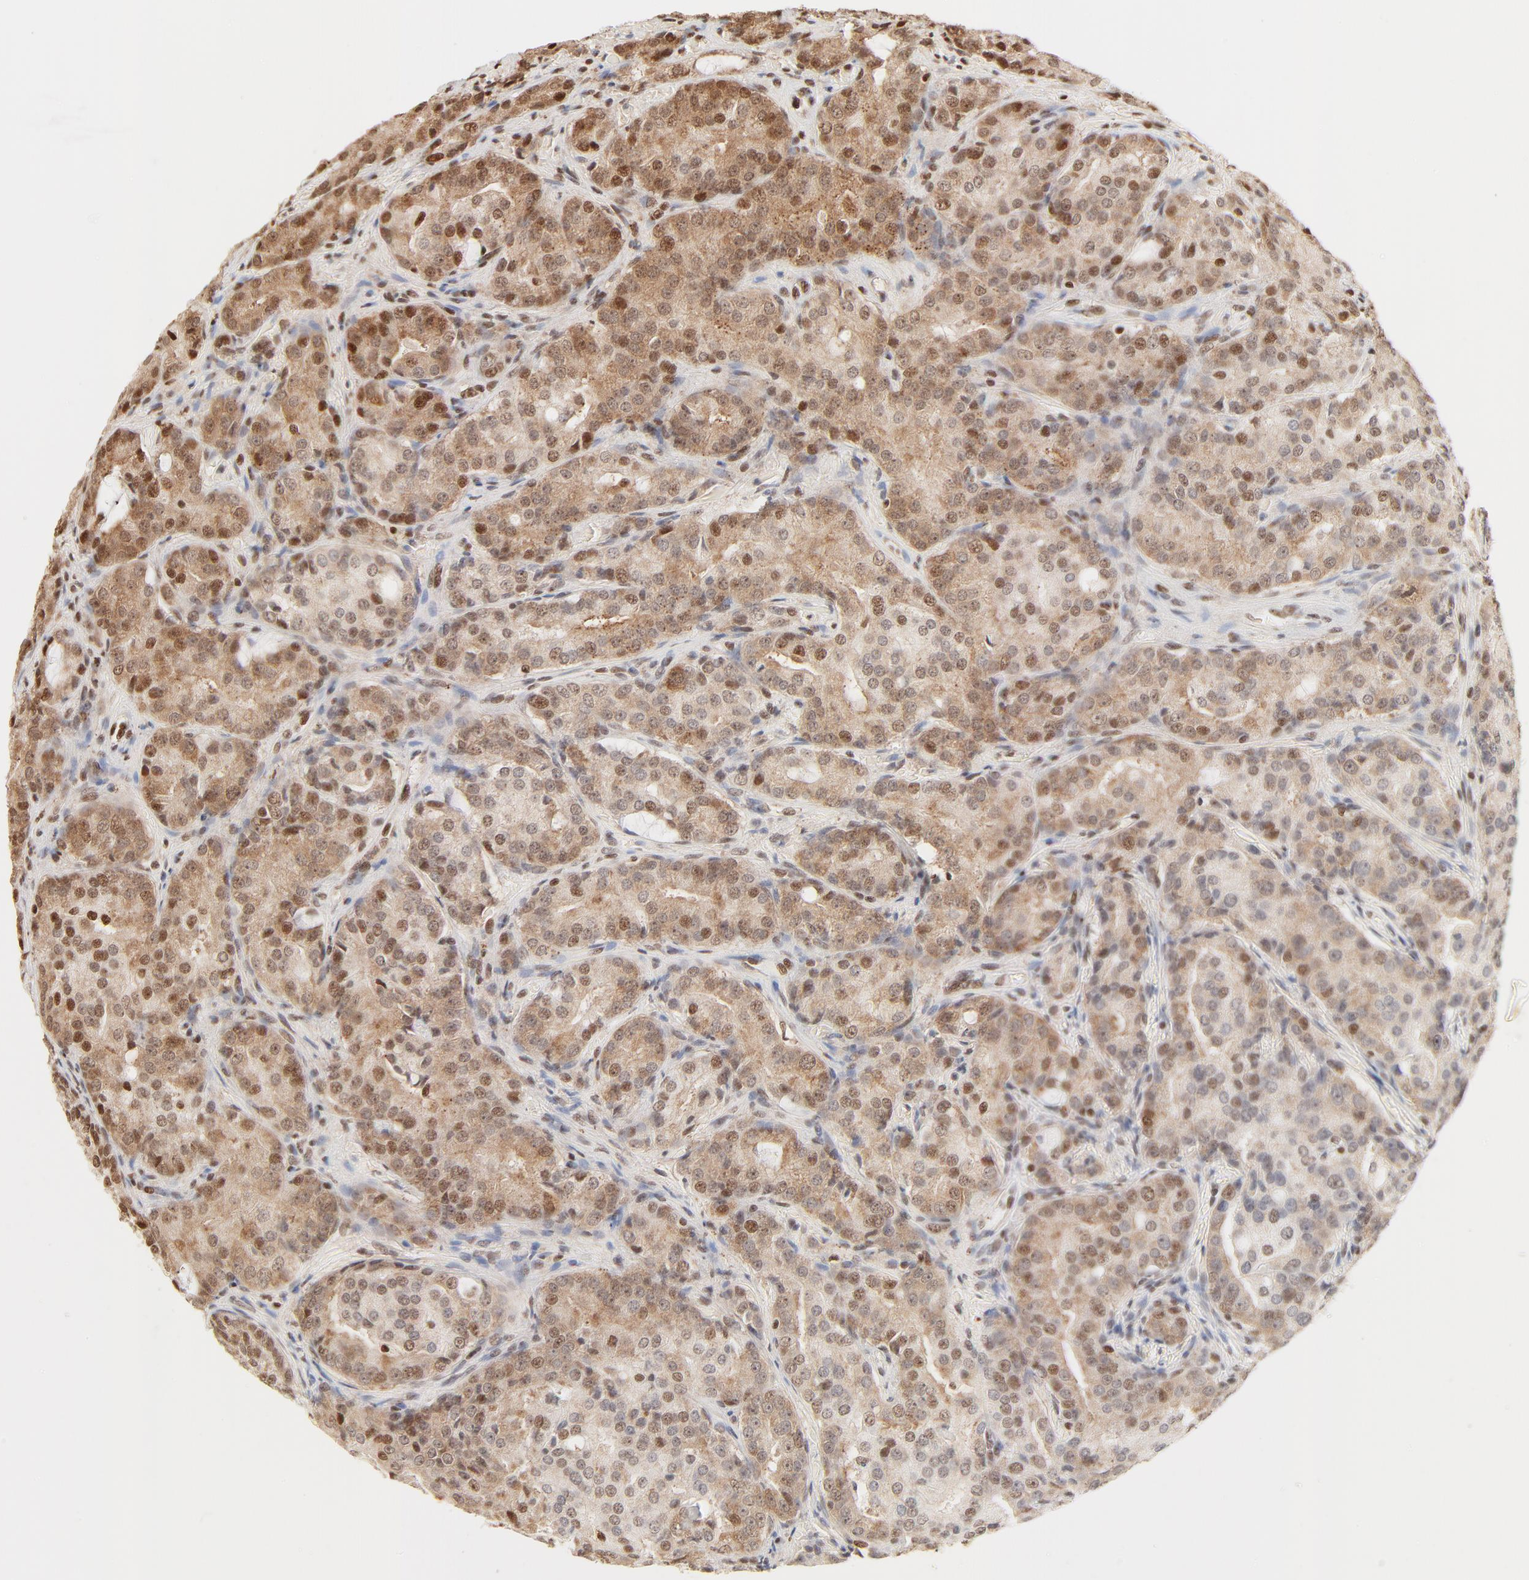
{"staining": {"intensity": "strong", "quantity": ">75%", "location": "cytoplasmic/membranous,nuclear"}, "tissue": "prostate cancer", "cell_type": "Tumor cells", "image_type": "cancer", "snomed": [{"axis": "morphology", "description": "Adenocarcinoma, High grade"}, {"axis": "topography", "description": "Prostate"}], "caption": "There is high levels of strong cytoplasmic/membranous and nuclear expression in tumor cells of prostate cancer, as demonstrated by immunohistochemical staining (brown color).", "gene": "FAM50A", "patient": {"sex": "male", "age": 72}}